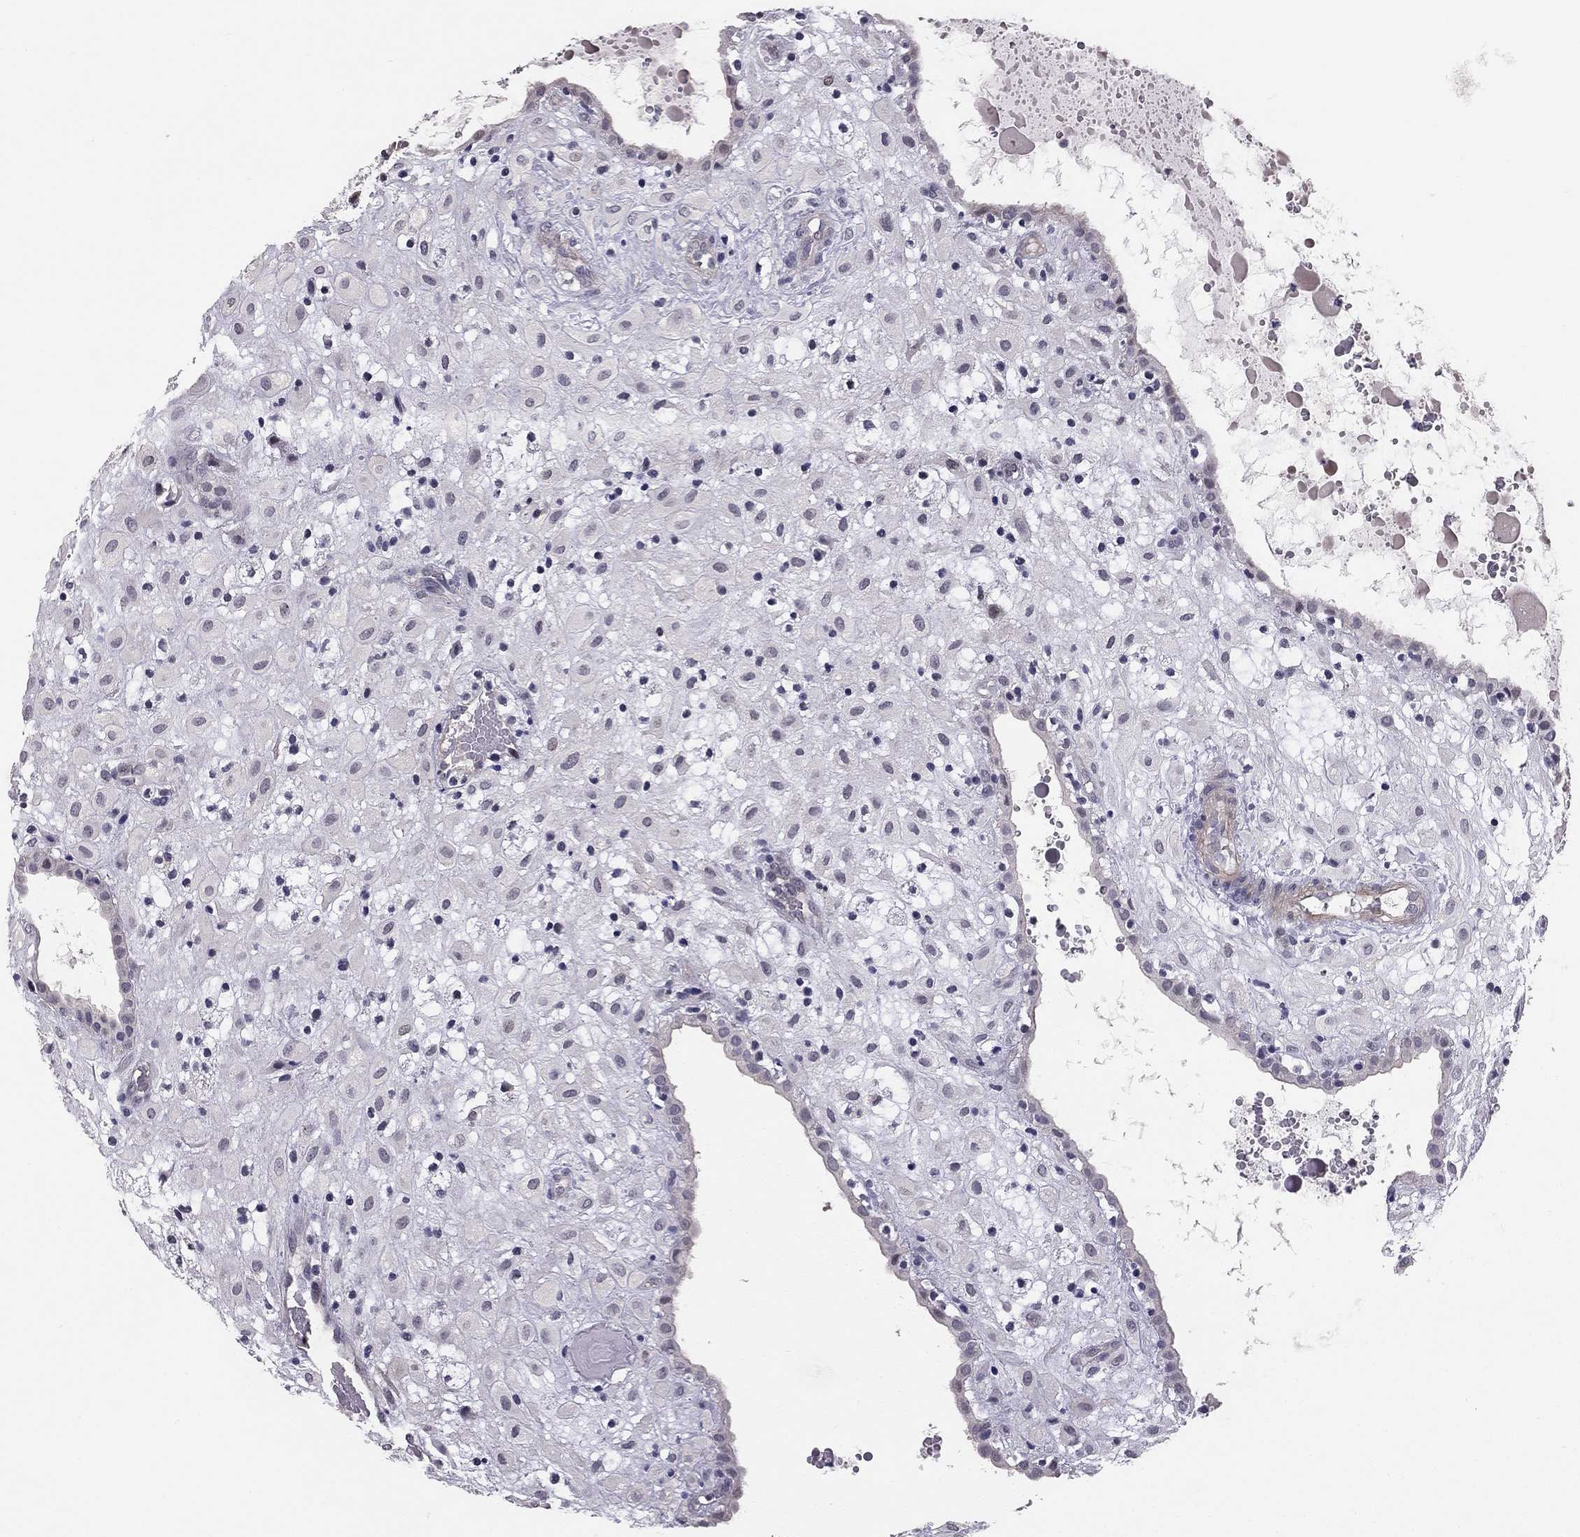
{"staining": {"intensity": "negative", "quantity": "none", "location": "none"}, "tissue": "placenta", "cell_type": "Decidual cells", "image_type": "normal", "snomed": [{"axis": "morphology", "description": "Normal tissue, NOS"}, {"axis": "topography", "description": "Placenta"}], "caption": "Photomicrograph shows no protein staining in decidual cells of unremarkable placenta. (Brightfield microscopy of DAB (3,3'-diaminobenzidine) immunohistochemistry (IHC) at high magnification).", "gene": "GJB4", "patient": {"sex": "female", "age": 24}}